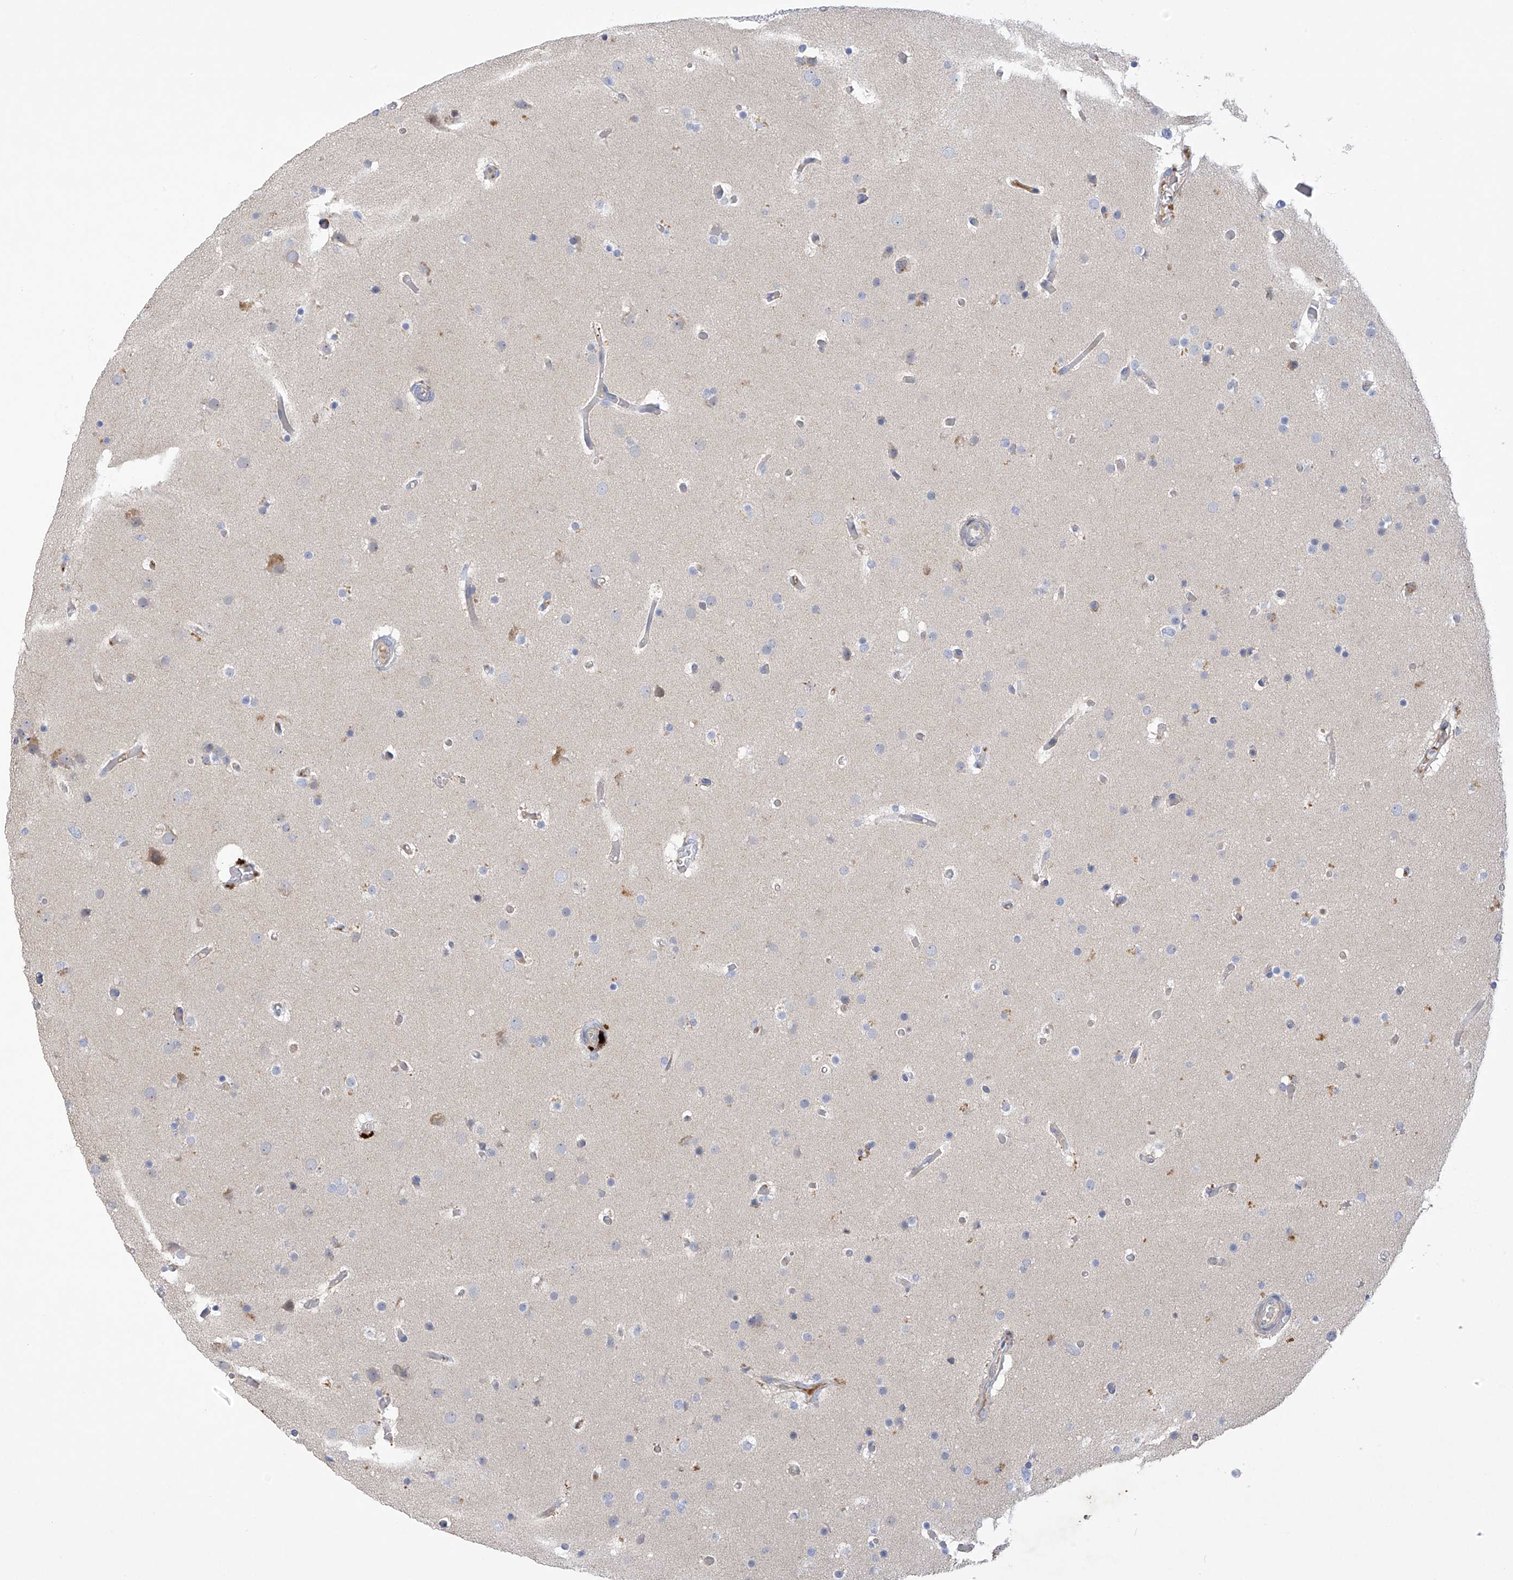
{"staining": {"intensity": "negative", "quantity": "none", "location": "none"}, "tissue": "glioma", "cell_type": "Tumor cells", "image_type": "cancer", "snomed": [{"axis": "morphology", "description": "Glioma, malignant, High grade"}, {"axis": "topography", "description": "Cerebral cortex"}], "caption": "High-grade glioma (malignant) was stained to show a protein in brown. There is no significant expression in tumor cells.", "gene": "PRSS12", "patient": {"sex": "female", "age": 36}}